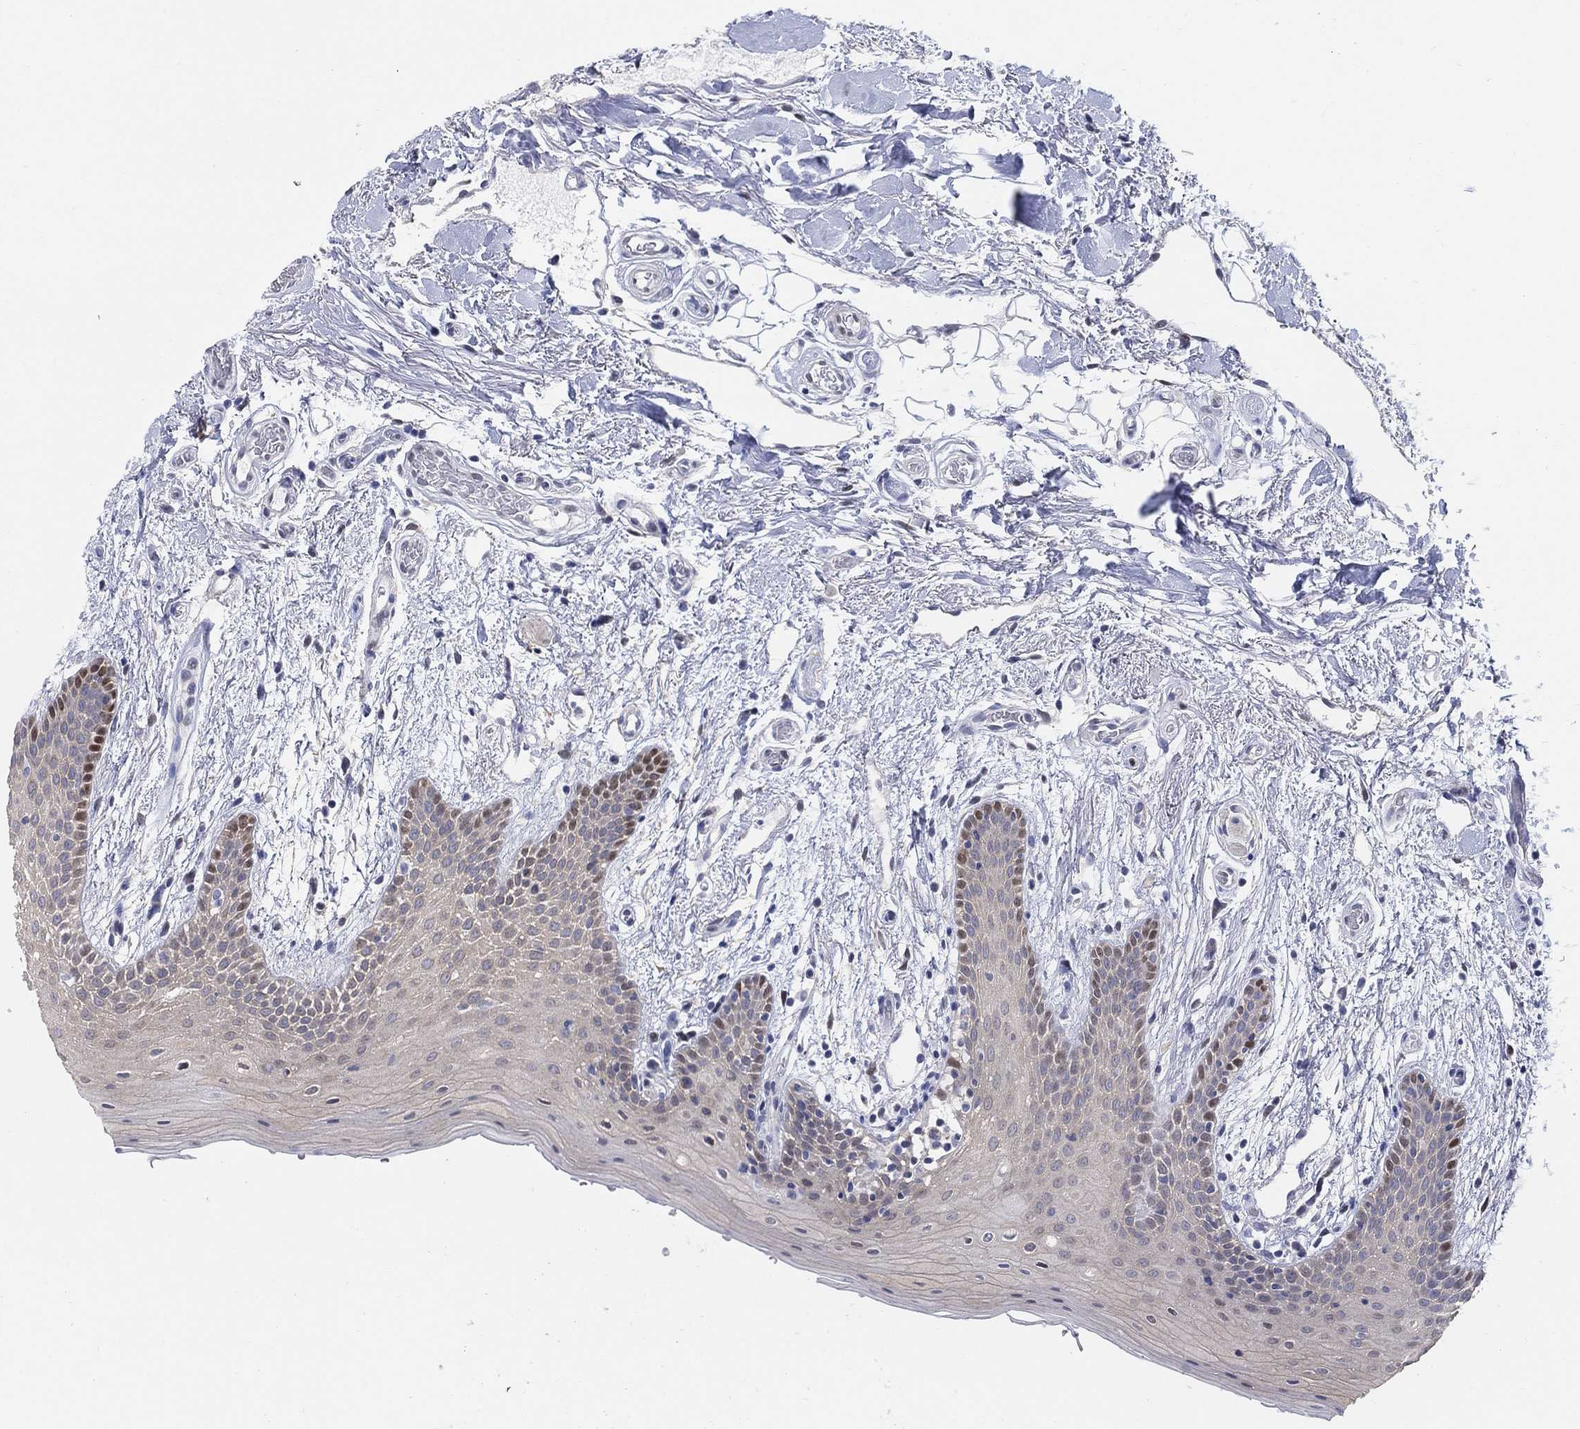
{"staining": {"intensity": "moderate", "quantity": "<25%", "location": "nuclear"}, "tissue": "oral mucosa", "cell_type": "Squamous epithelial cells", "image_type": "normal", "snomed": [{"axis": "morphology", "description": "Normal tissue, NOS"}, {"axis": "topography", "description": "Oral tissue"}, {"axis": "topography", "description": "Tounge, NOS"}], "caption": "Oral mucosa stained with DAB IHC reveals low levels of moderate nuclear staining in about <25% of squamous epithelial cells.", "gene": "MYO3A", "patient": {"sex": "female", "age": 86}}